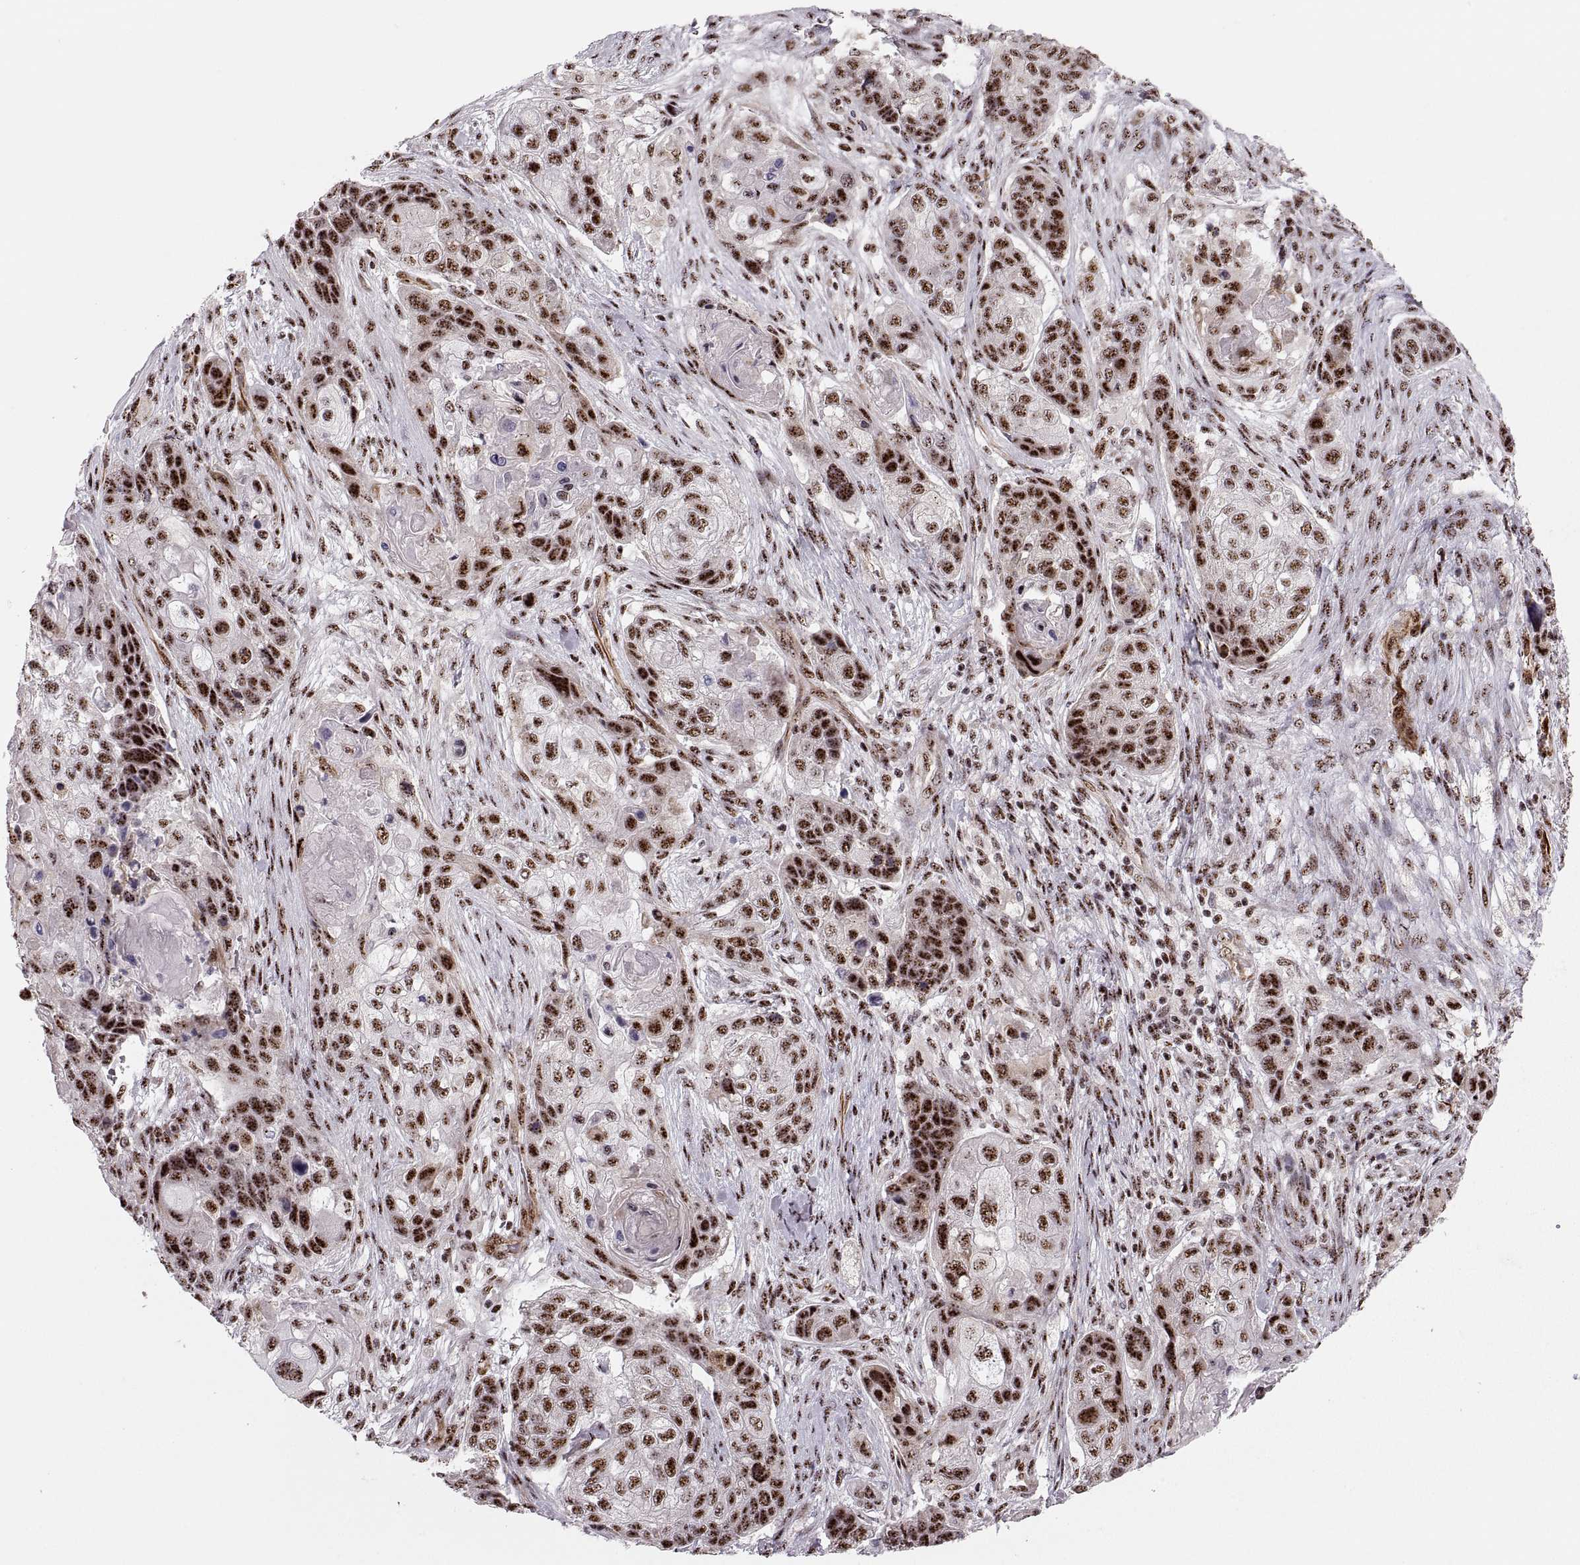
{"staining": {"intensity": "strong", "quantity": "25%-75%", "location": "nuclear"}, "tissue": "lung cancer", "cell_type": "Tumor cells", "image_type": "cancer", "snomed": [{"axis": "morphology", "description": "Squamous cell carcinoma, NOS"}, {"axis": "topography", "description": "Lung"}], "caption": "A brown stain highlights strong nuclear positivity of a protein in human lung squamous cell carcinoma tumor cells.", "gene": "ZCCHC17", "patient": {"sex": "male", "age": 69}}